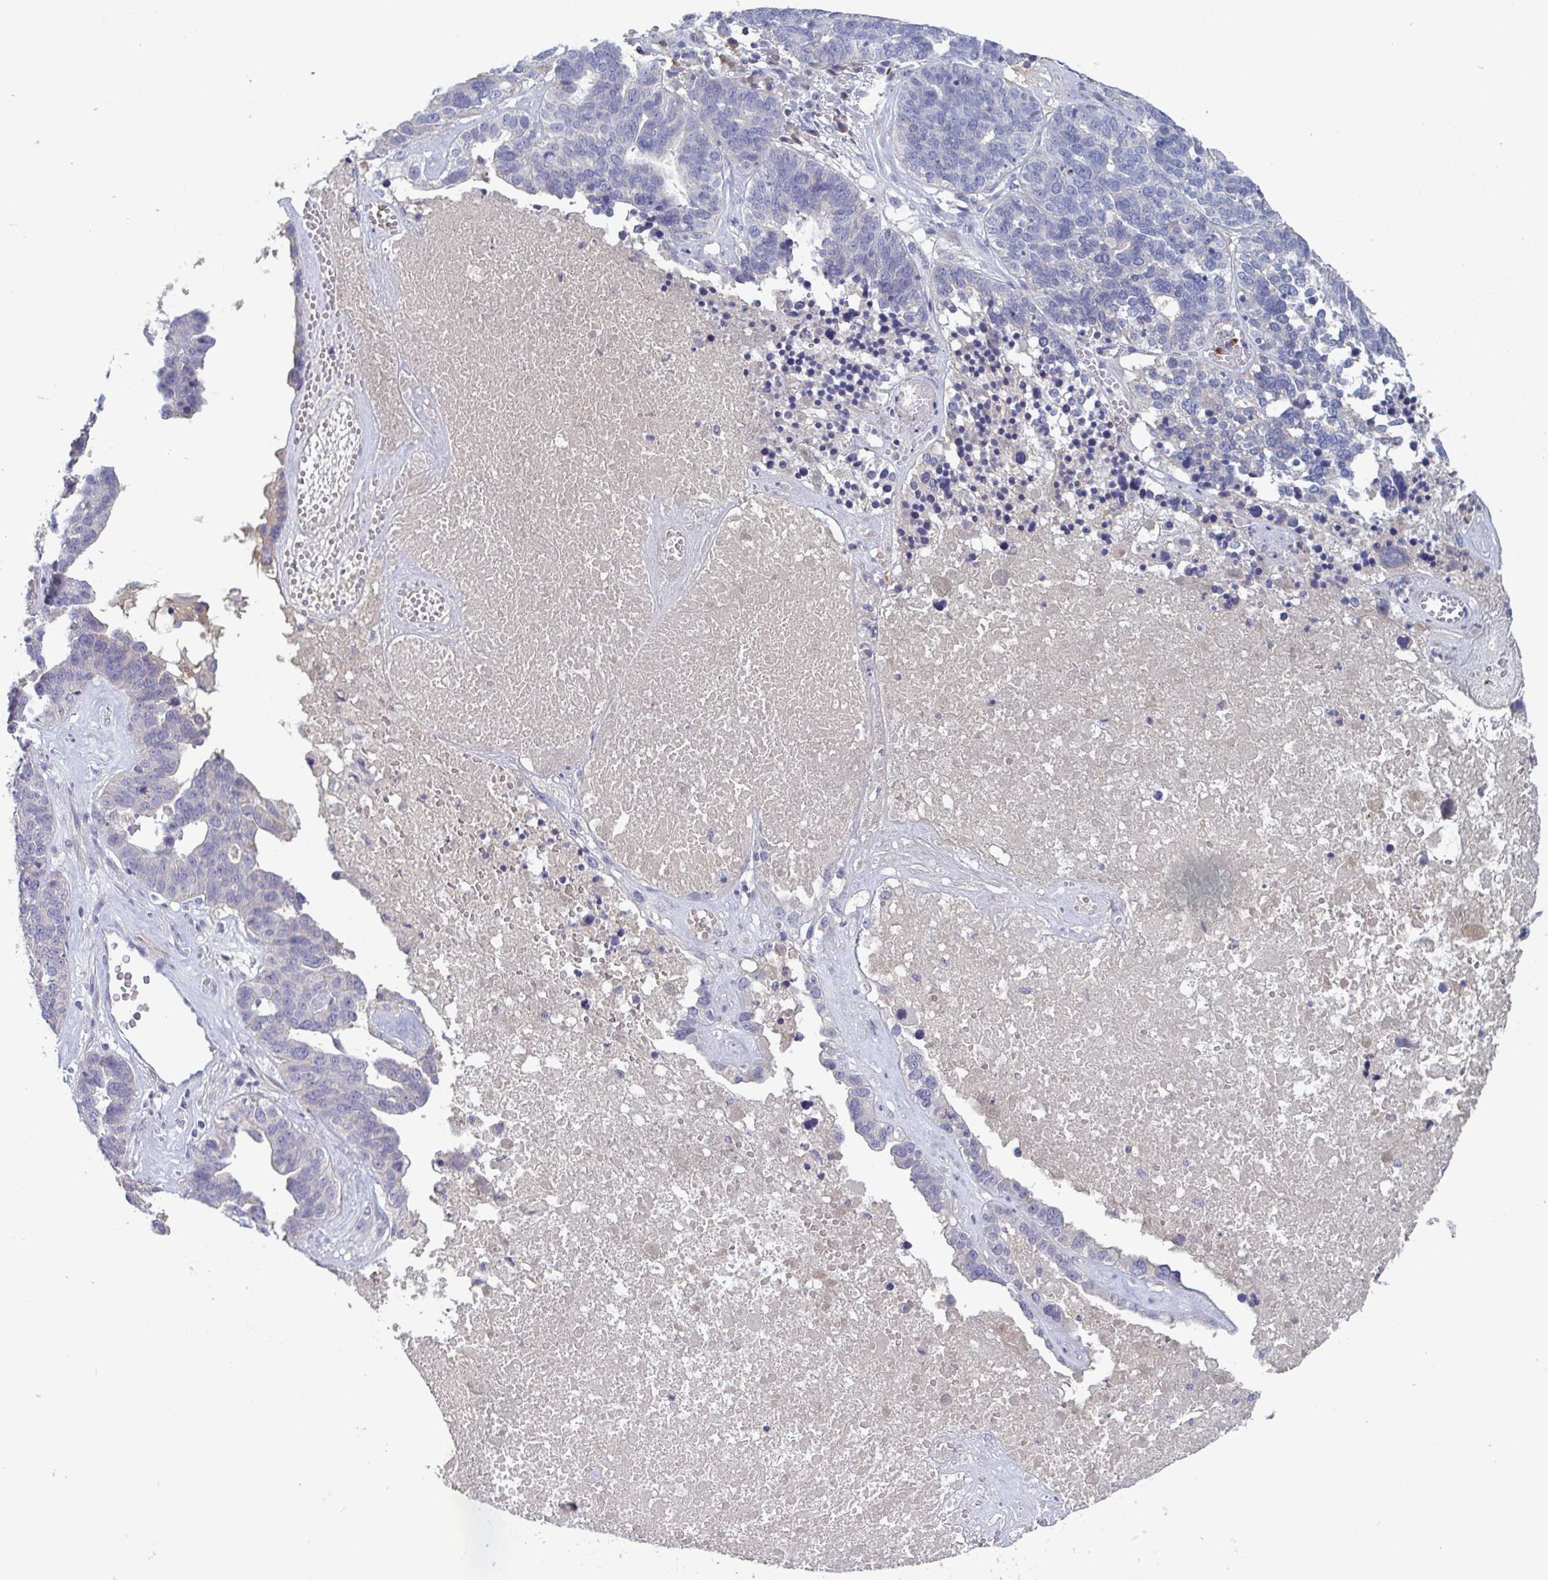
{"staining": {"intensity": "negative", "quantity": "none", "location": "none"}, "tissue": "ovarian cancer", "cell_type": "Tumor cells", "image_type": "cancer", "snomed": [{"axis": "morphology", "description": "Cystadenocarcinoma, serous, NOS"}, {"axis": "topography", "description": "Ovary"}], "caption": "A micrograph of ovarian cancer (serous cystadenocarcinoma) stained for a protein displays no brown staining in tumor cells.", "gene": "HGFAC", "patient": {"sex": "female", "age": 59}}